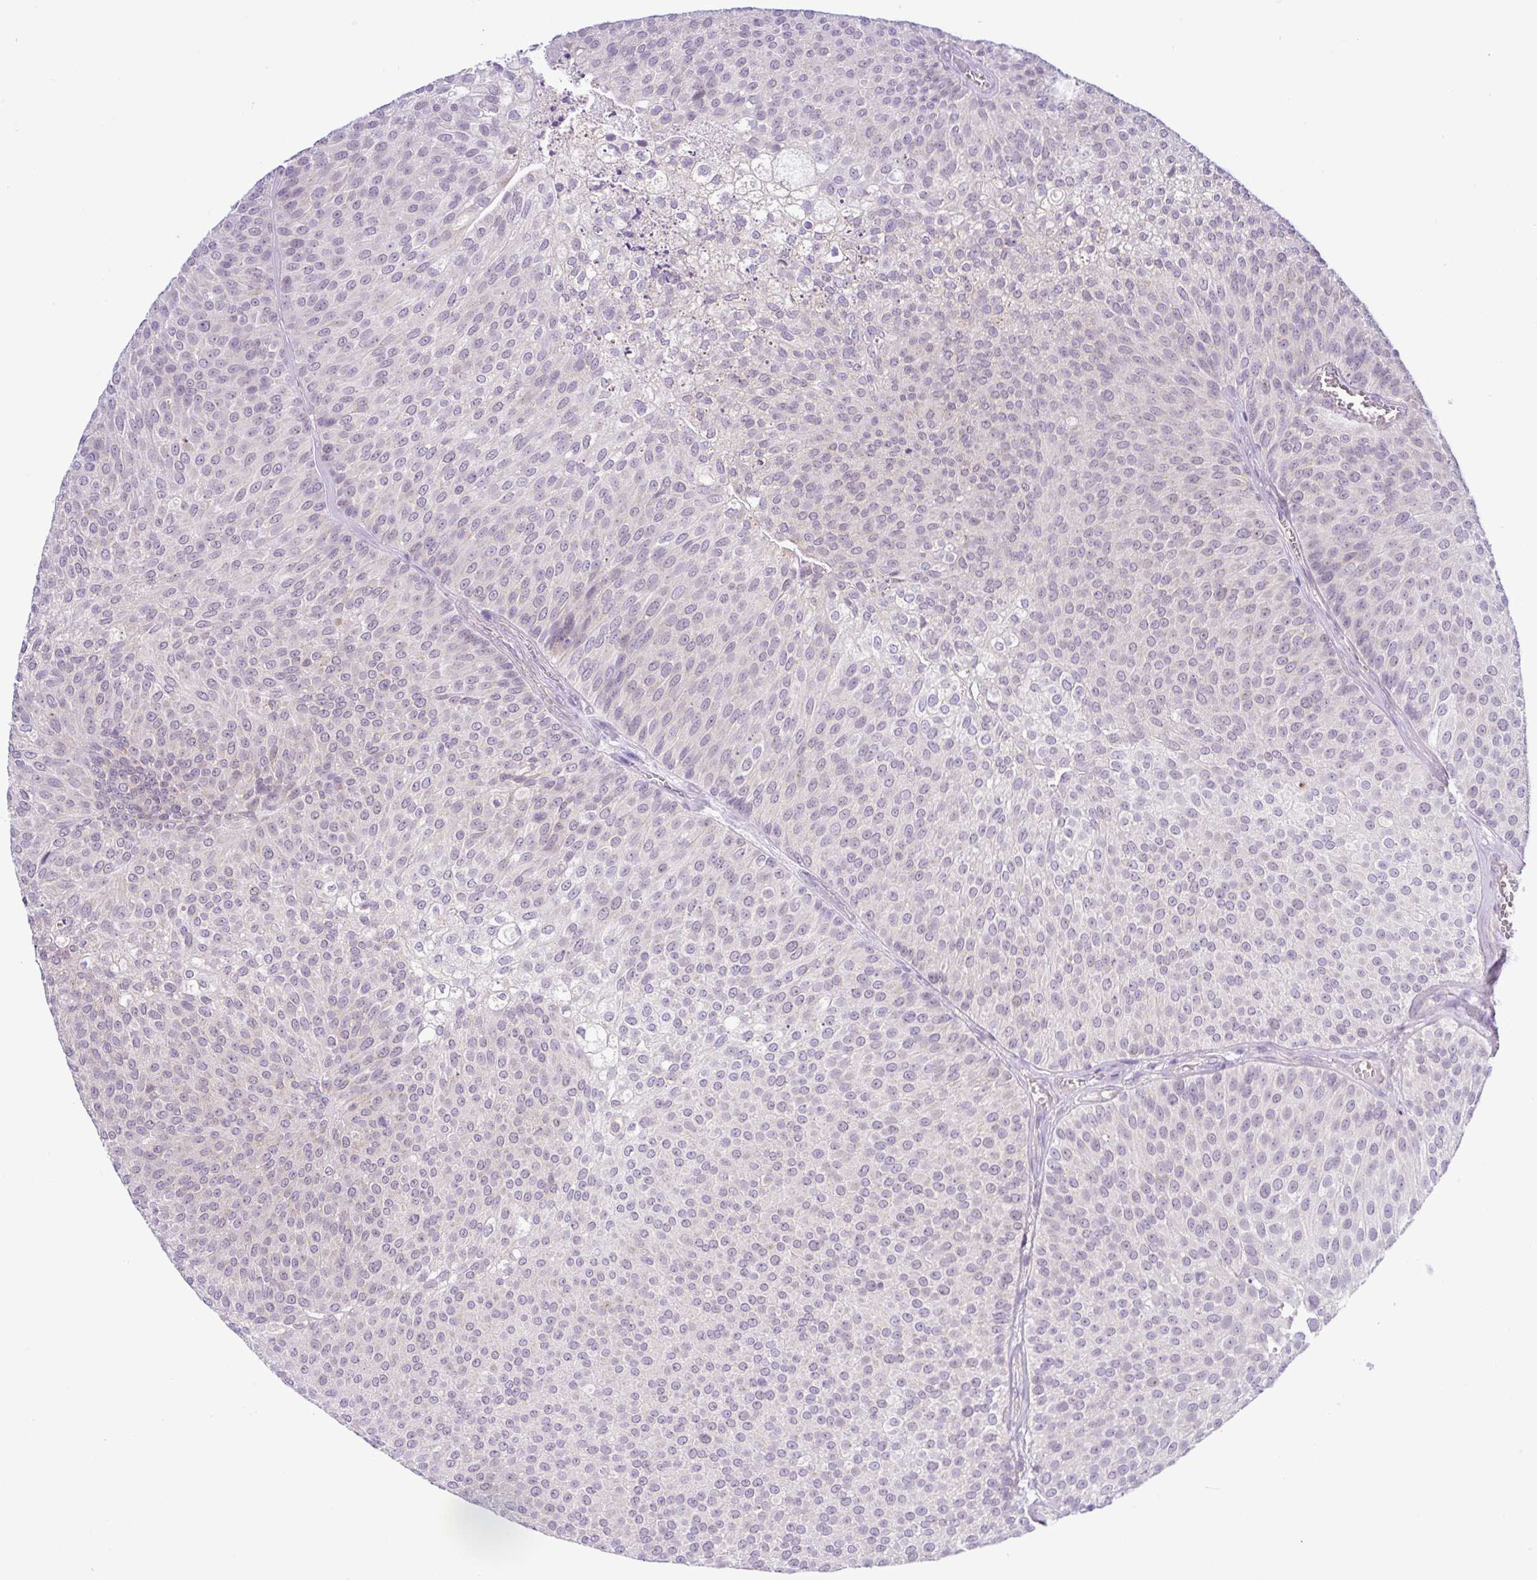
{"staining": {"intensity": "moderate", "quantity": "<25%", "location": "nuclear"}, "tissue": "urothelial cancer", "cell_type": "Tumor cells", "image_type": "cancer", "snomed": [{"axis": "morphology", "description": "Urothelial carcinoma, Low grade"}, {"axis": "topography", "description": "Urinary bladder"}], "caption": "Brown immunohistochemical staining in human low-grade urothelial carcinoma exhibits moderate nuclear positivity in approximately <25% of tumor cells. Immunohistochemistry (ihc) stains the protein in brown and the nuclei are stained blue.", "gene": "TONSL", "patient": {"sex": "female", "age": 79}}